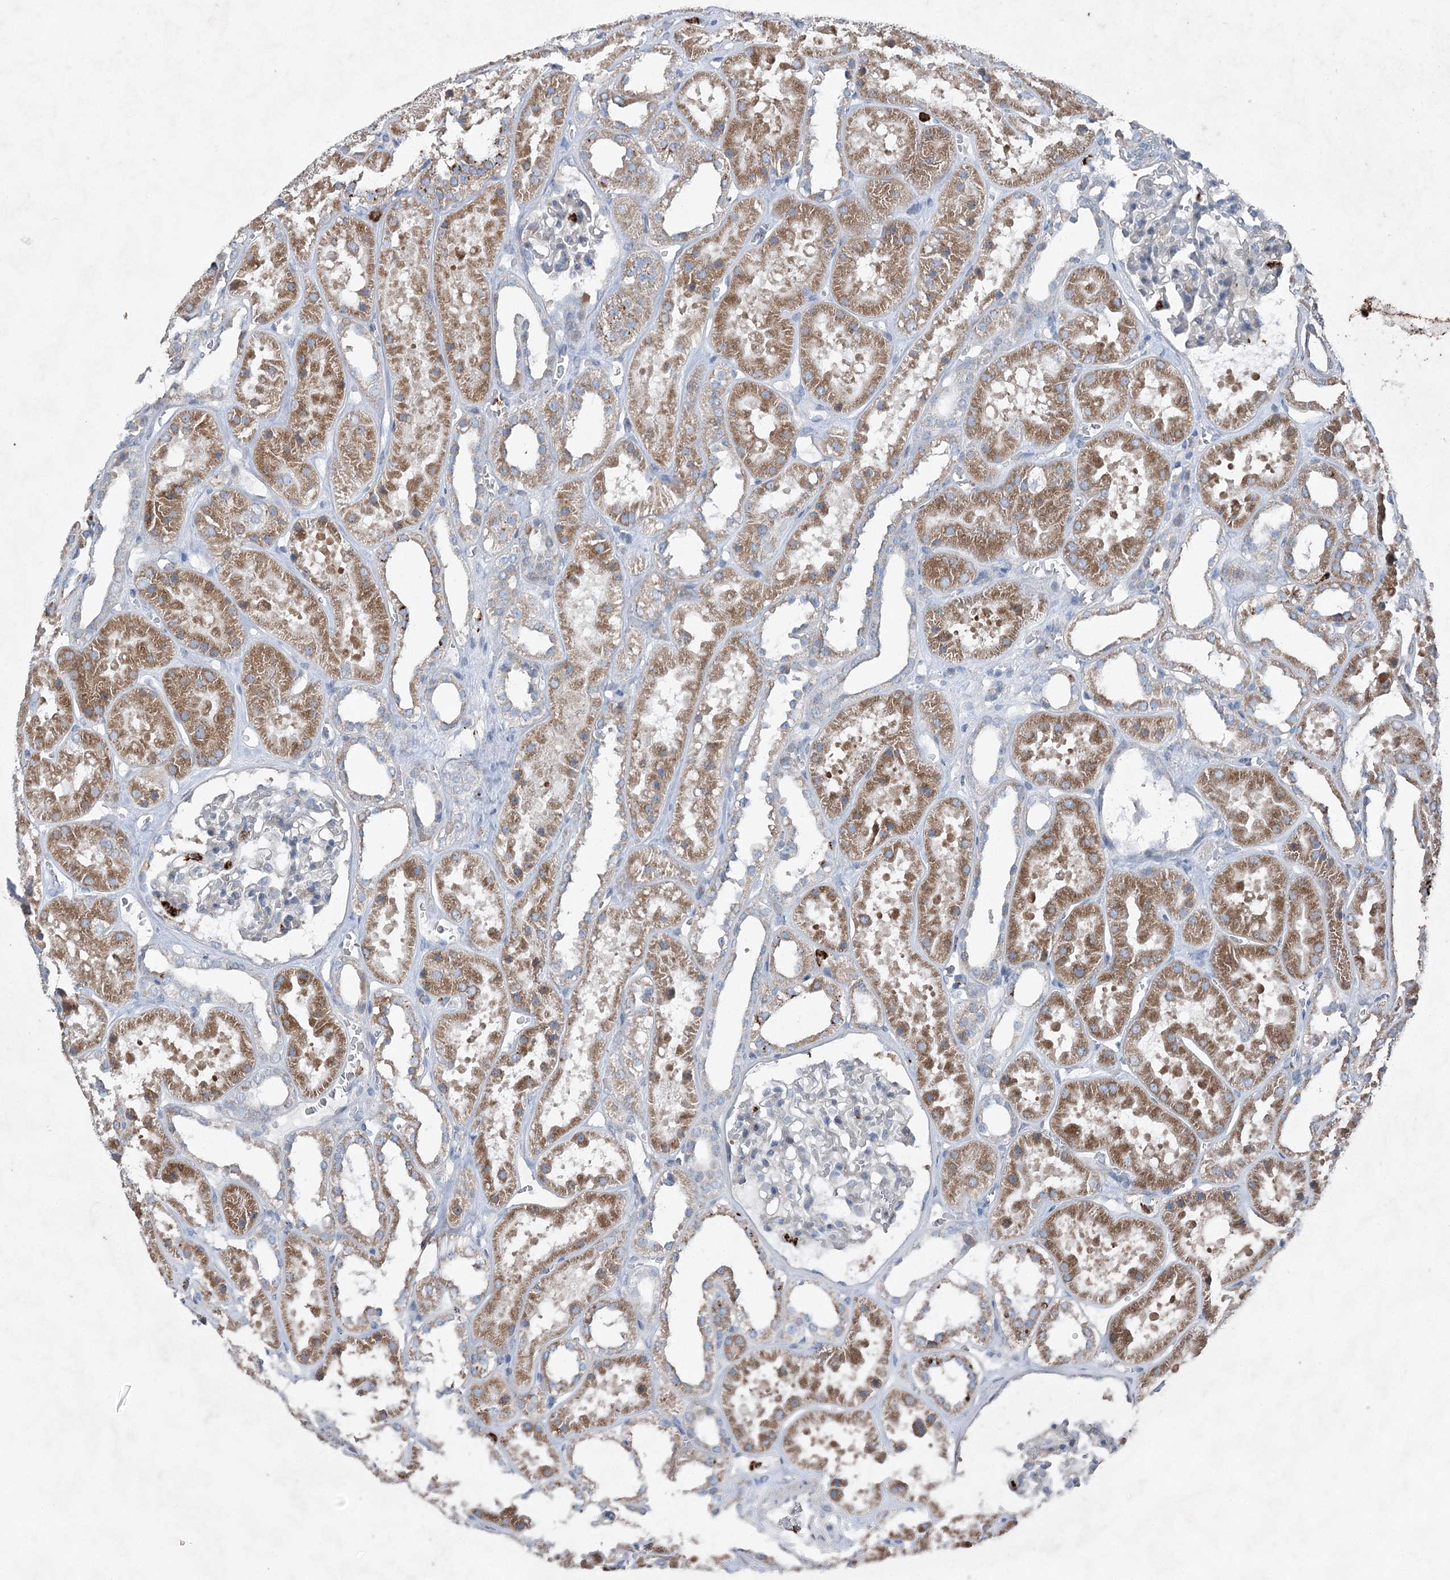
{"staining": {"intensity": "negative", "quantity": "none", "location": "none"}, "tissue": "kidney", "cell_type": "Cells in glomeruli", "image_type": "normal", "snomed": [{"axis": "morphology", "description": "Normal tissue, NOS"}, {"axis": "topography", "description": "Kidney"}], "caption": "Immunohistochemistry photomicrograph of unremarkable kidney stained for a protein (brown), which demonstrates no expression in cells in glomeruli. (DAB IHC, high magnification).", "gene": "ENSG00000285330", "patient": {"sex": "female", "age": 41}}